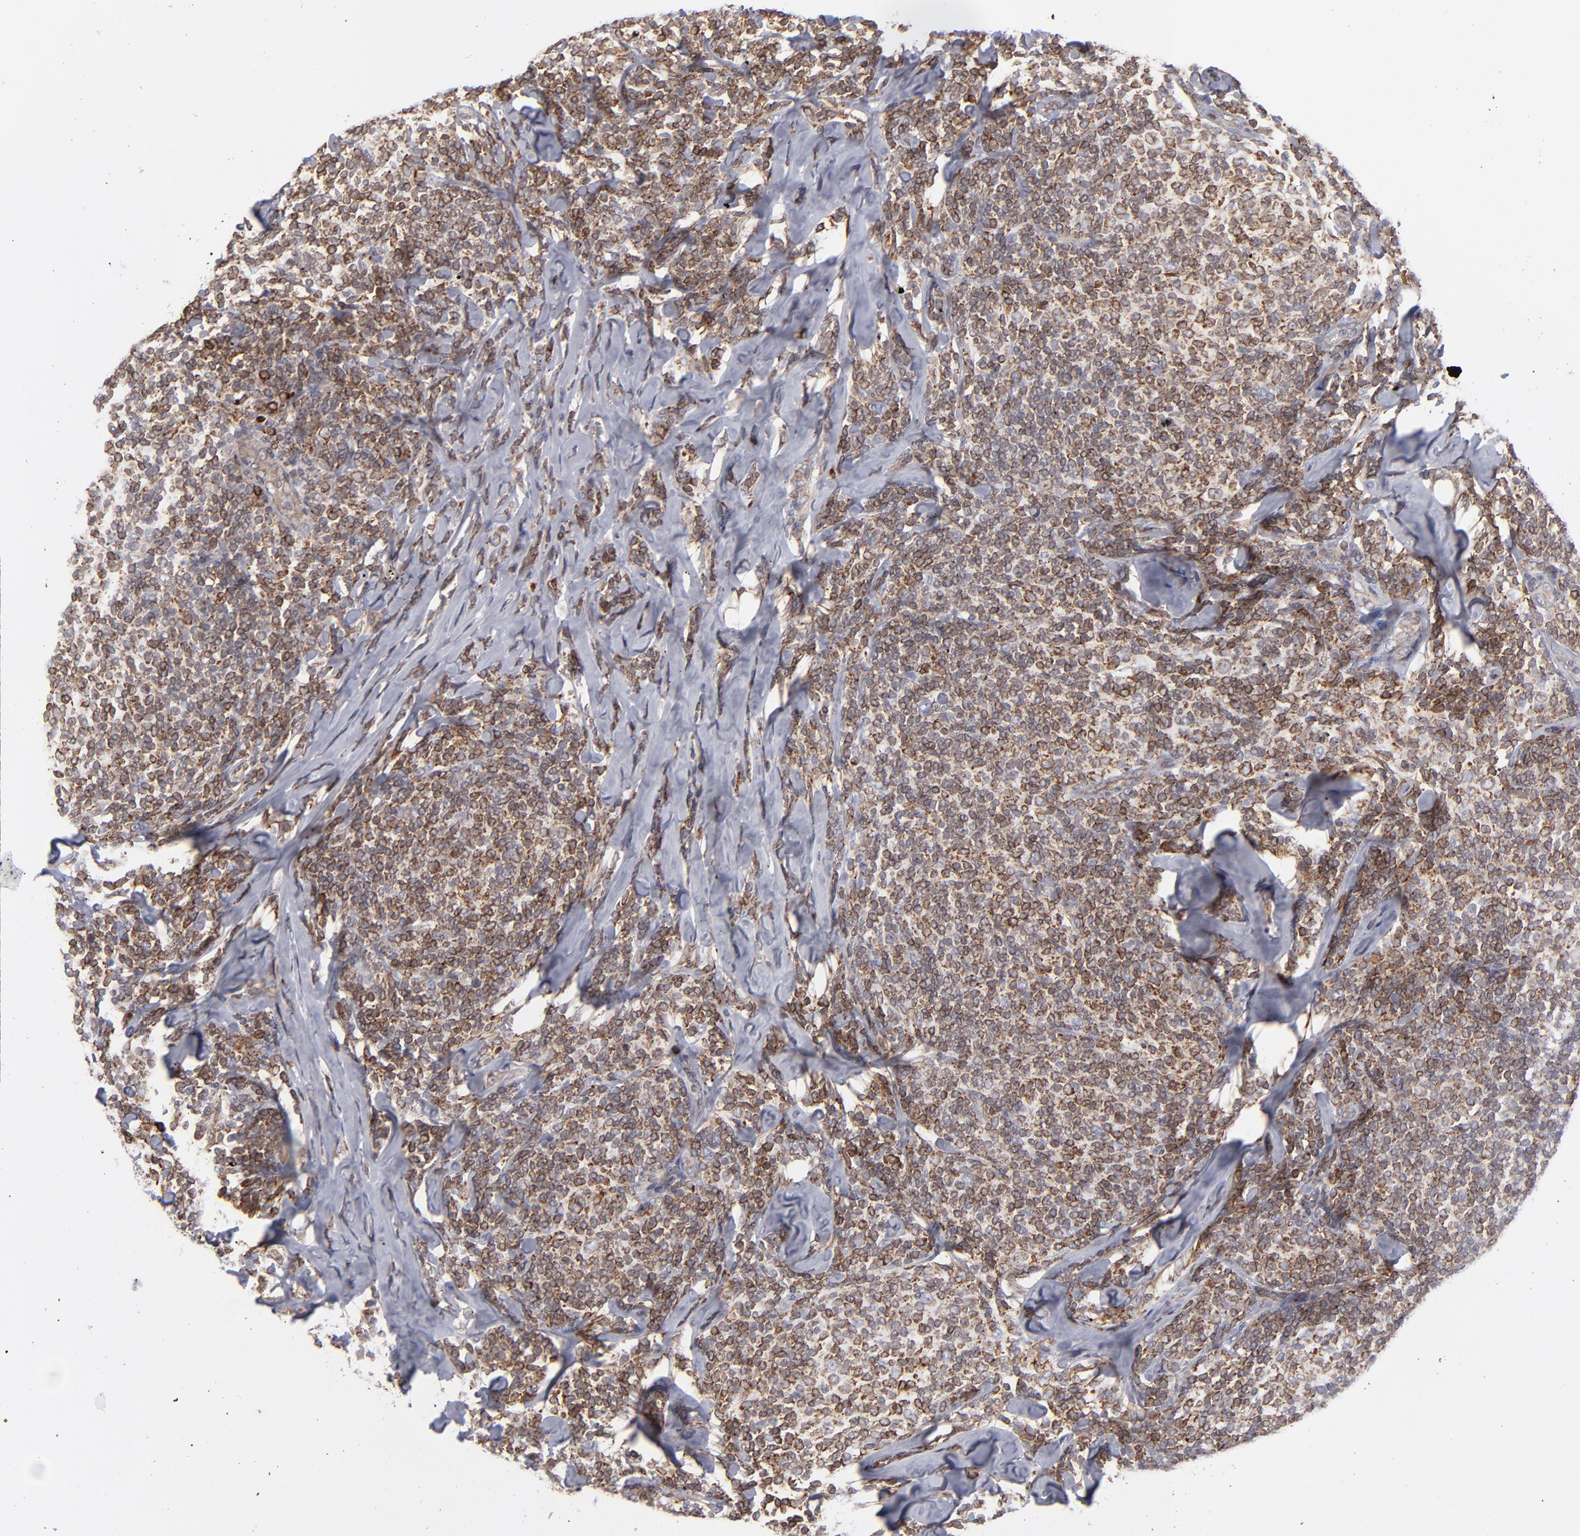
{"staining": {"intensity": "strong", "quantity": ">75%", "location": "cytoplasmic/membranous"}, "tissue": "lymphoma", "cell_type": "Tumor cells", "image_type": "cancer", "snomed": [{"axis": "morphology", "description": "Malignant lymphoma, non-Hodgkin's type, Low grade"}, {"axis": "topography", "description": "Lymph node"}], "caption": "Lymphoma stained for a protein (brown) displays strong cytoplasmic/membranous positive staining in about >75% of tumor cells.", "gene": "TMX1", "patient": {"sex": "female", "age": 56}}